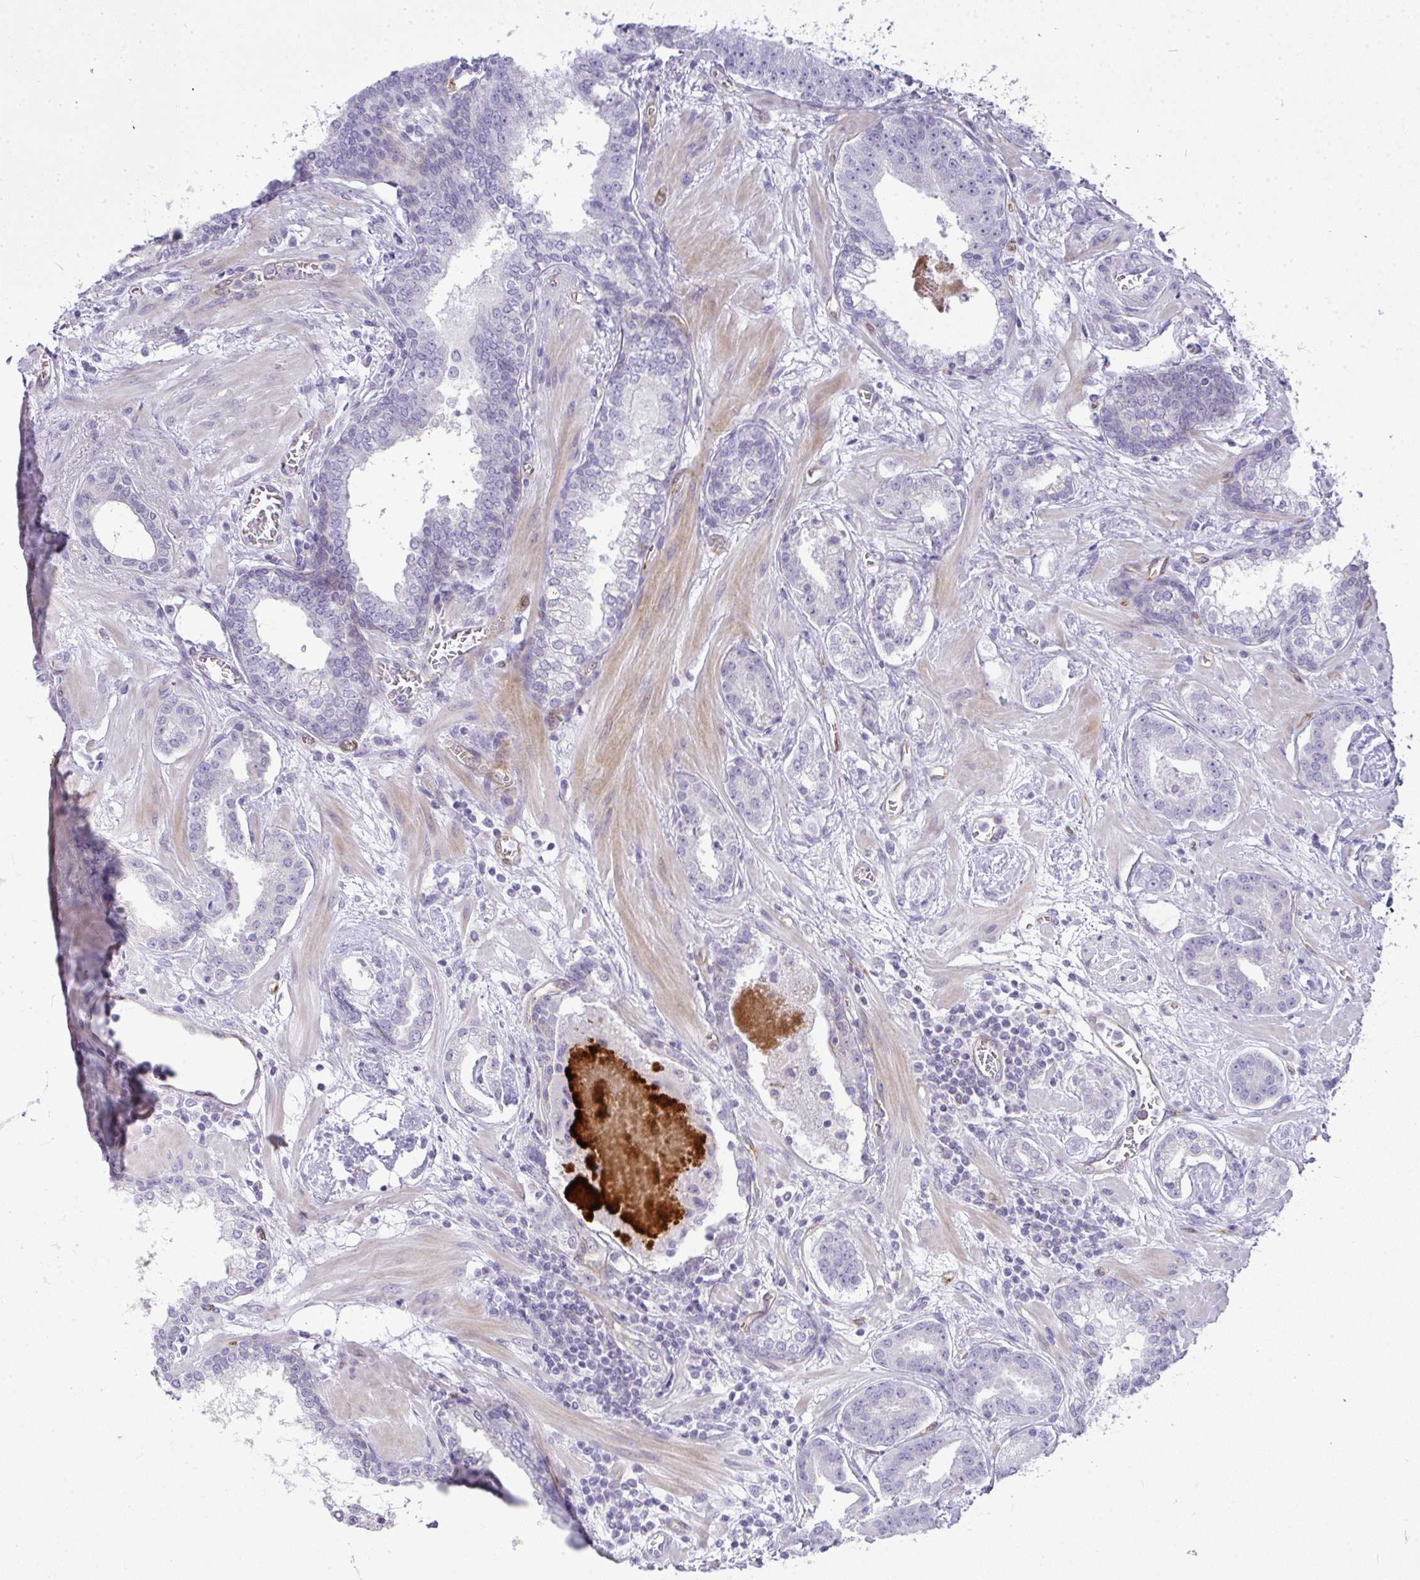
{"staining": {"intensity": "negative", "quantity": "none", "location": "none"}, "tissue": "prostate cancer", "cell_type": "Tumor cells", "image_type": "cancer", "snomed": [{"axis": "morphology", "description": "Adenocarcinoma, Low grade"}, {"axis": "topography", "description": "Prostate"}], "caption": "This is a micrograph of immunohistochemistry staining of prostate cancer, which shows no staining in tumor cells.", "gene": "LIPE", "patient": {"sex": "male", "age": 62}}